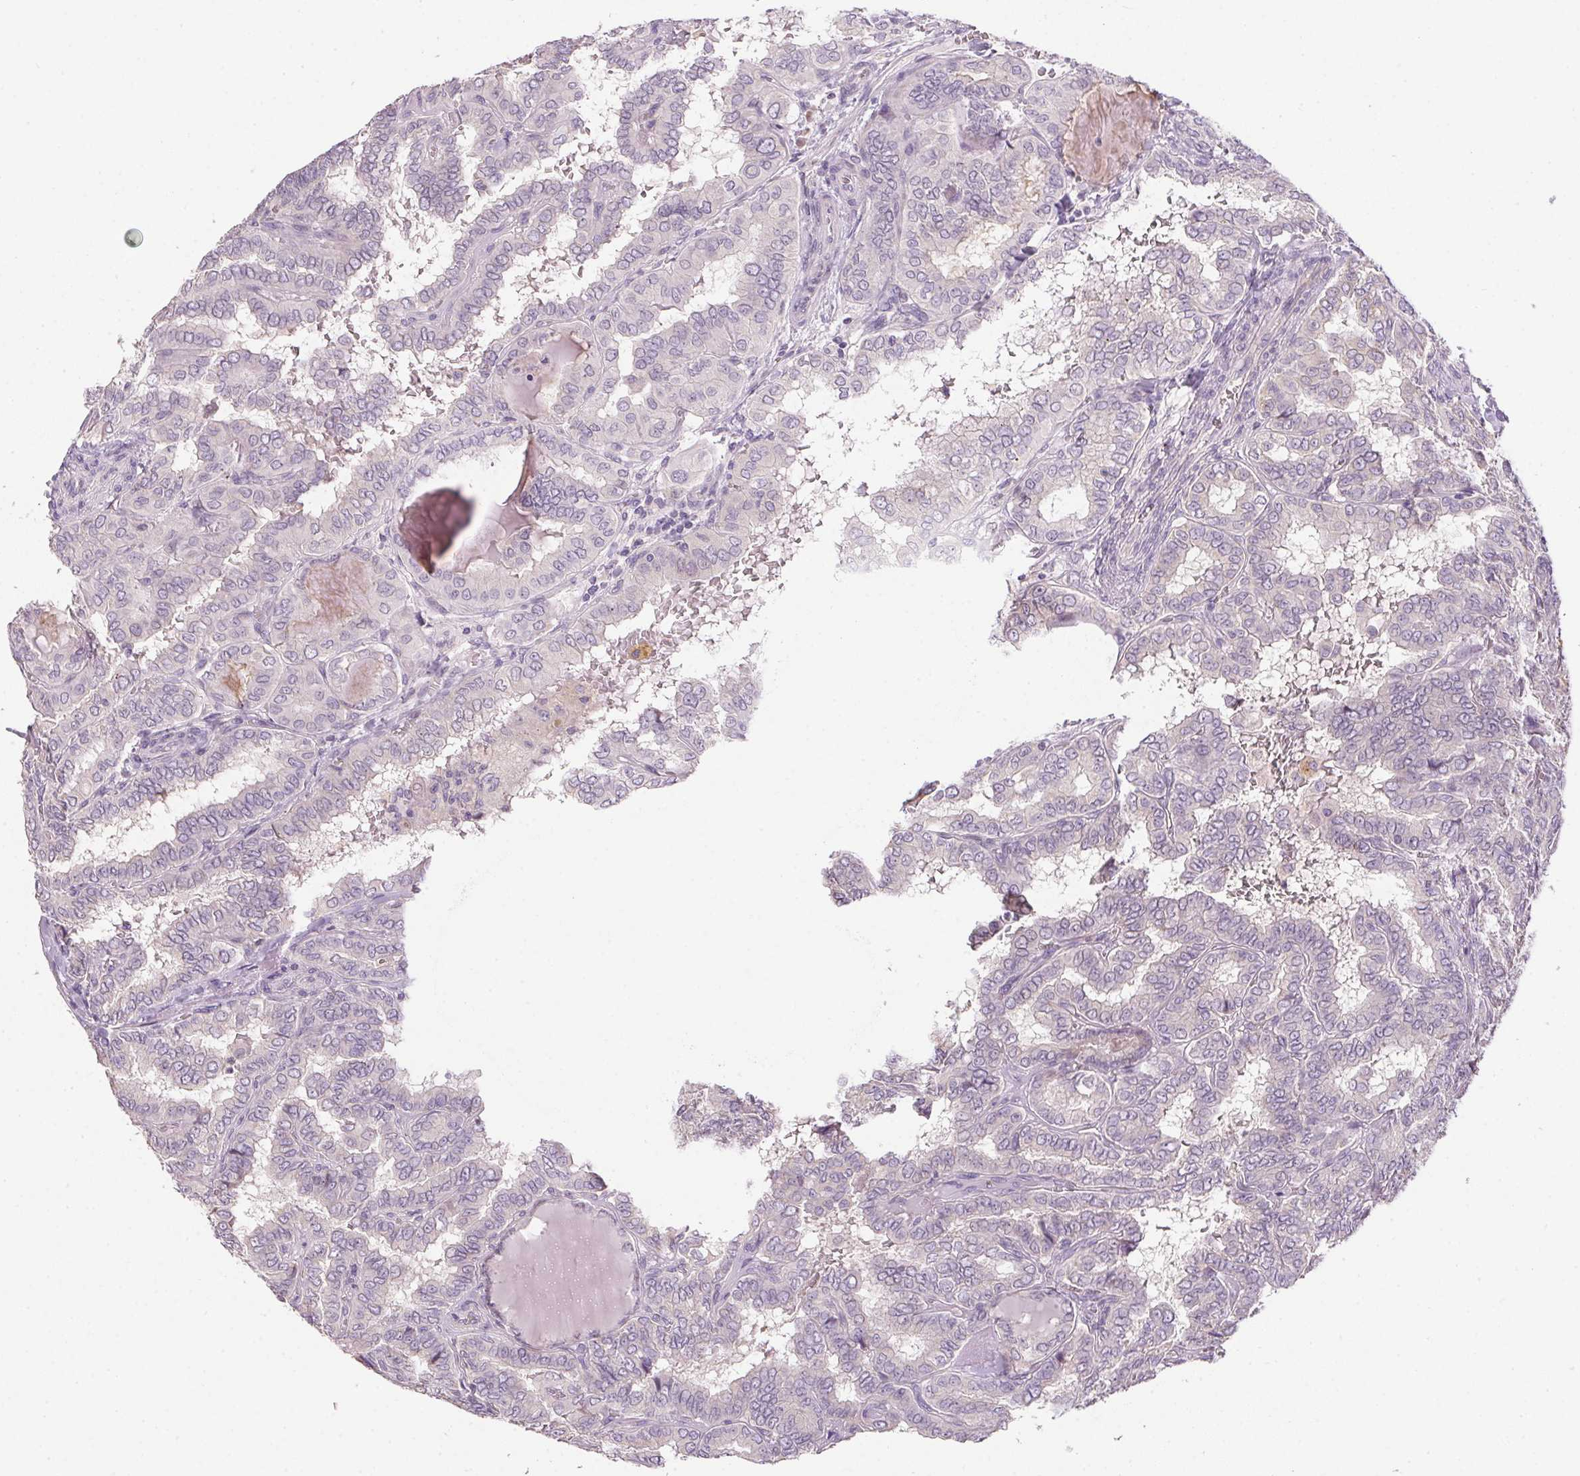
{"staining": {"intensity": "negative", "quantity": "none", "location": "none"}, "tissue": "thyroid cancer", "cell_type": "Tumor cells", "image_type": "cancer", "snomed": [{"axis": "morphology", "description": "Papillary adenocarcinoma, NOS"}, {"axis": "topography", "description": "Thyroid gland"}], "caption": "Protein analysis of papillary adenocarcinoma (thyroid) shows no significant staining in tumor cells.", "gene": "SPACA9", "patient": {"sex": "female", "age": 46}}